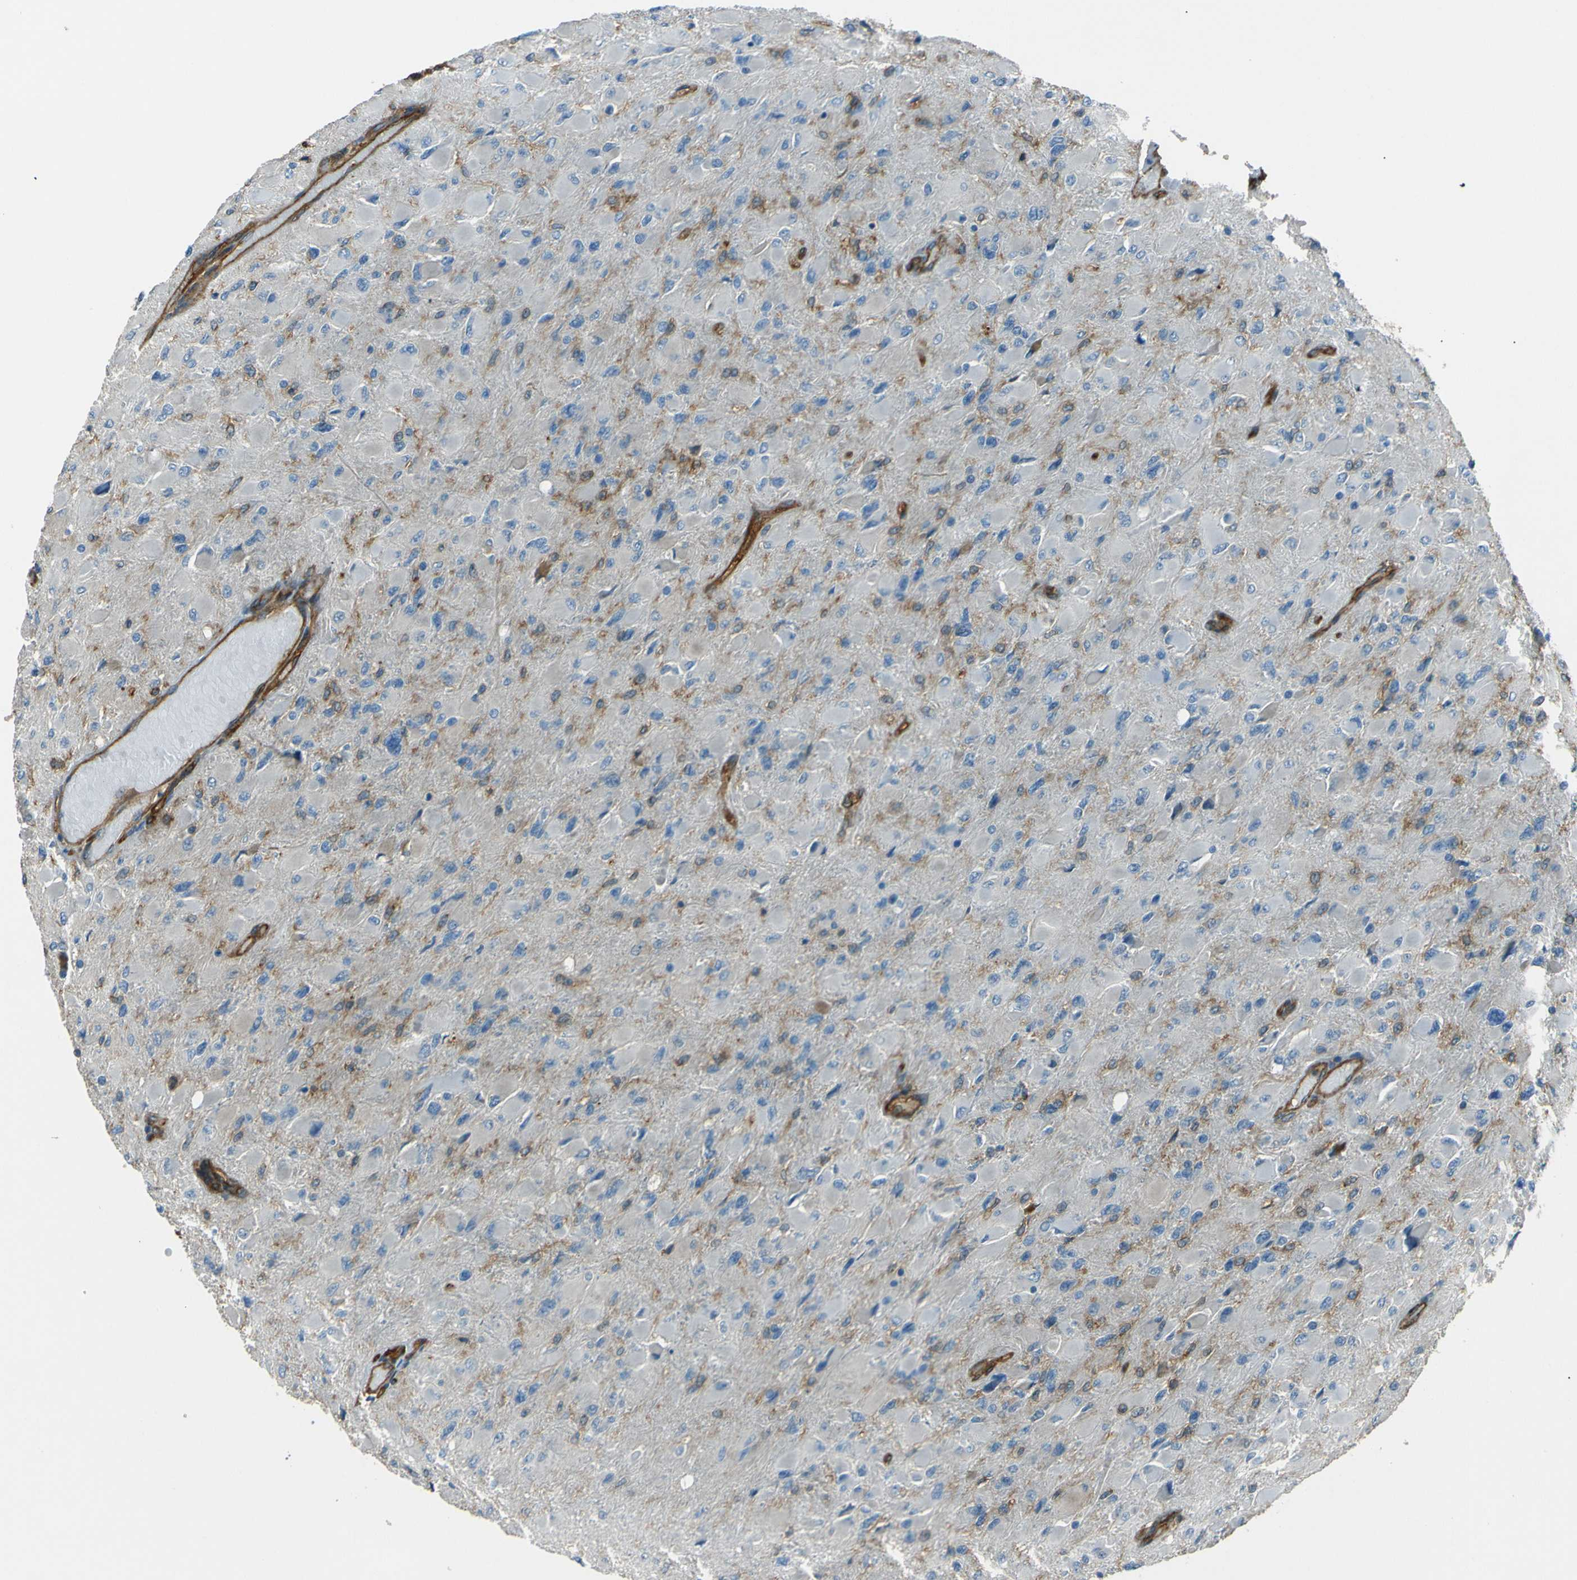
{"staining": {"intensity": "weak", "quantity": "<25%", "location": "cytoplasmic/membranous"}, "tissue": "glioma", "cell_type": "Tumor cells", "image_type": "cancer", "snomed": [{"axis": "morphology", "description": "Glioma, malignant, High grade"}, {"axis": "topography", "description": "Cerebral cortex"}], "caption": "Immunohistochemical staining of human glioma shows no significant staining in tumor cells.", "gene": "ENTPD1", "patient": {"sex": "female", "age": 36}}